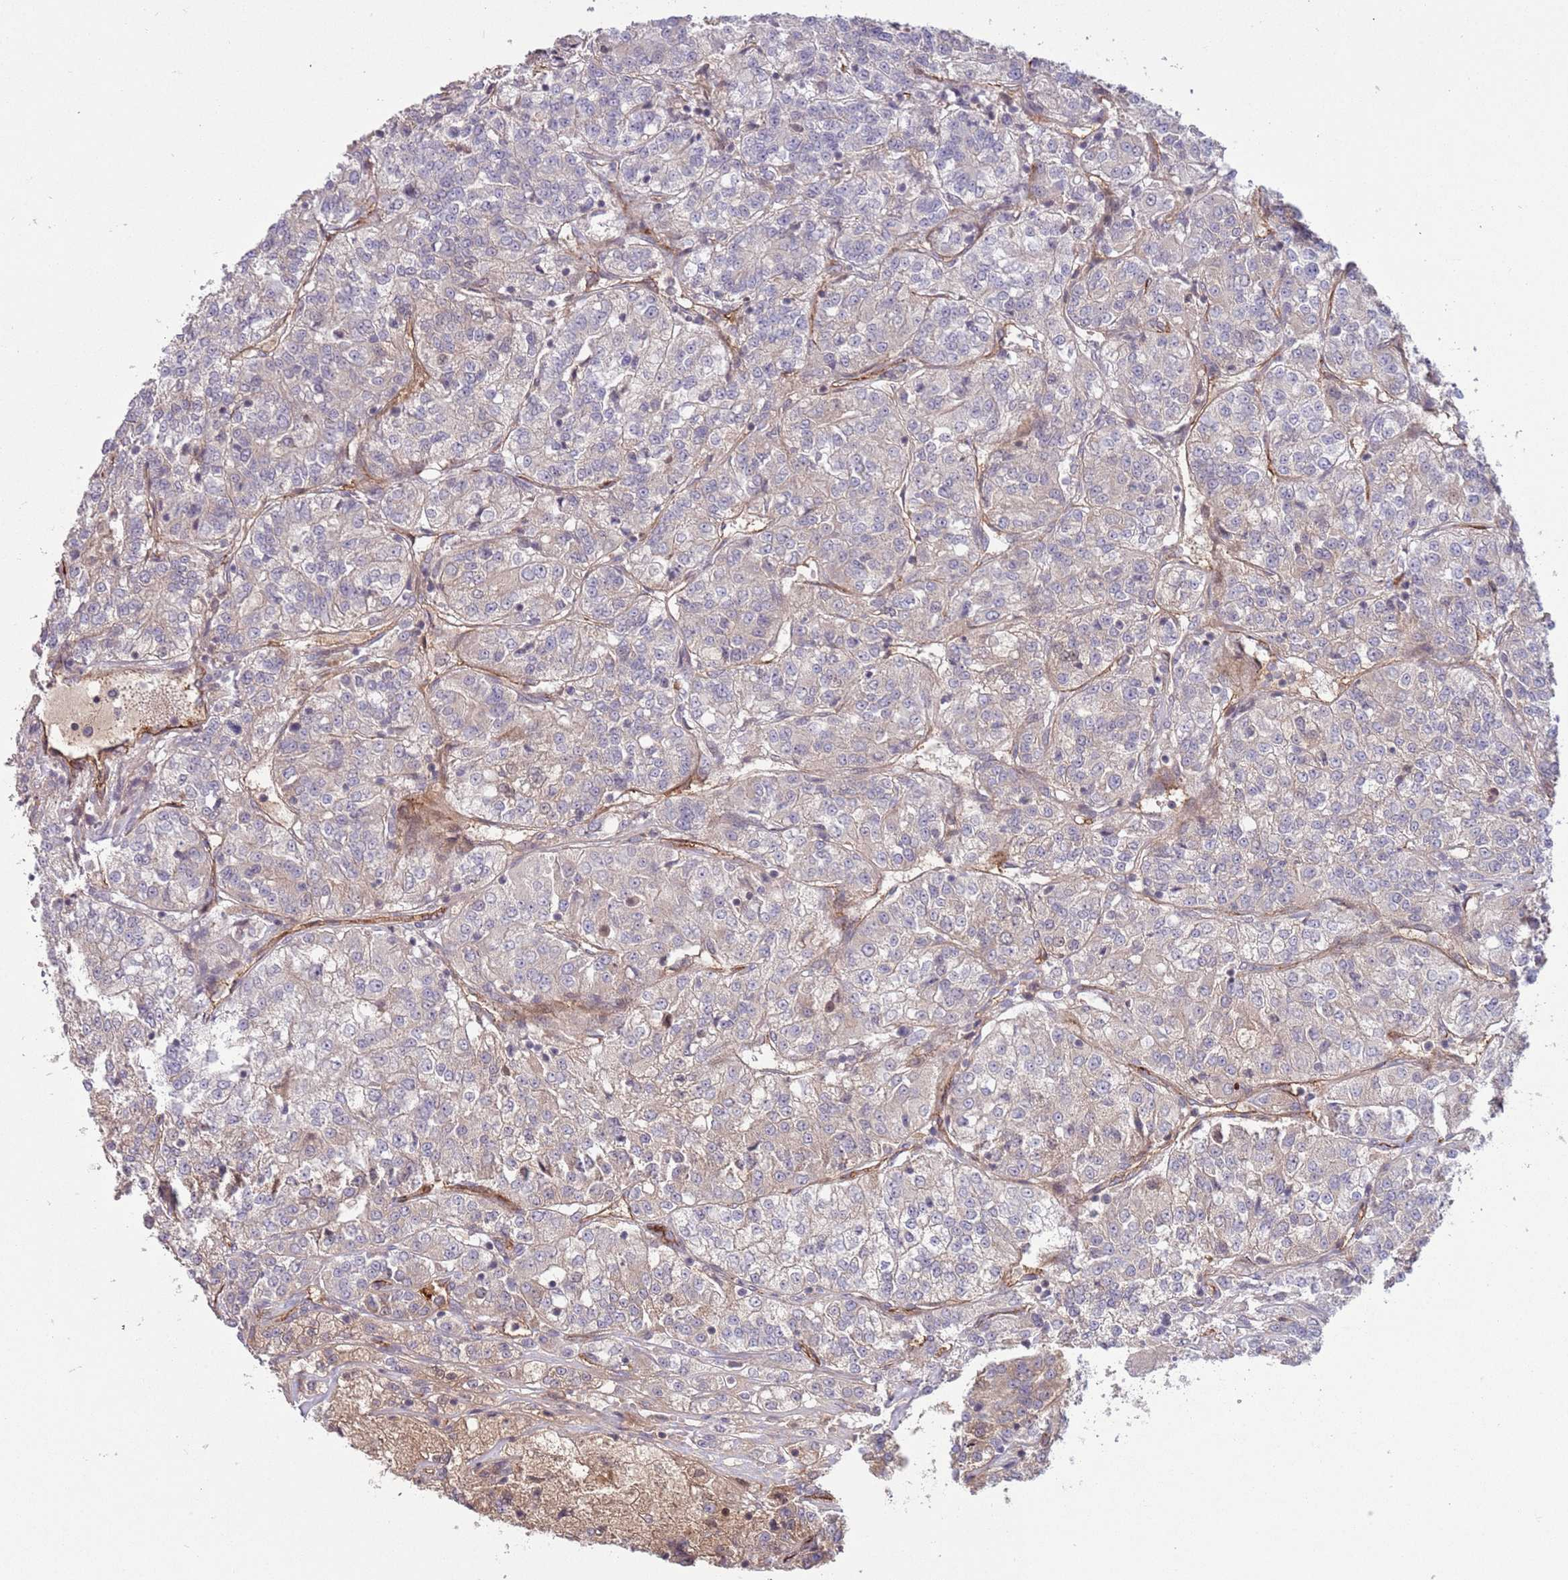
{"staining": {"intensity": "weak", "quantity": "<25%", "location": "cytoplasmic/membranous"}, "tissue": "renal cancer", "cell_type": "Tumor cells", "image_type": "cancer", "snomed": [{"axis": "morphology", "description": "Adenocarcinoma, NOS"}, {"axis": "topography", "description": "Kidney"}], "caption": "Immunohistochemical staining of human renal cancer (adenocarcinoma) displays no significant expression in tumor cells.", "gene": "DPP10", "patient": {"sex": "female", "age": 63}}